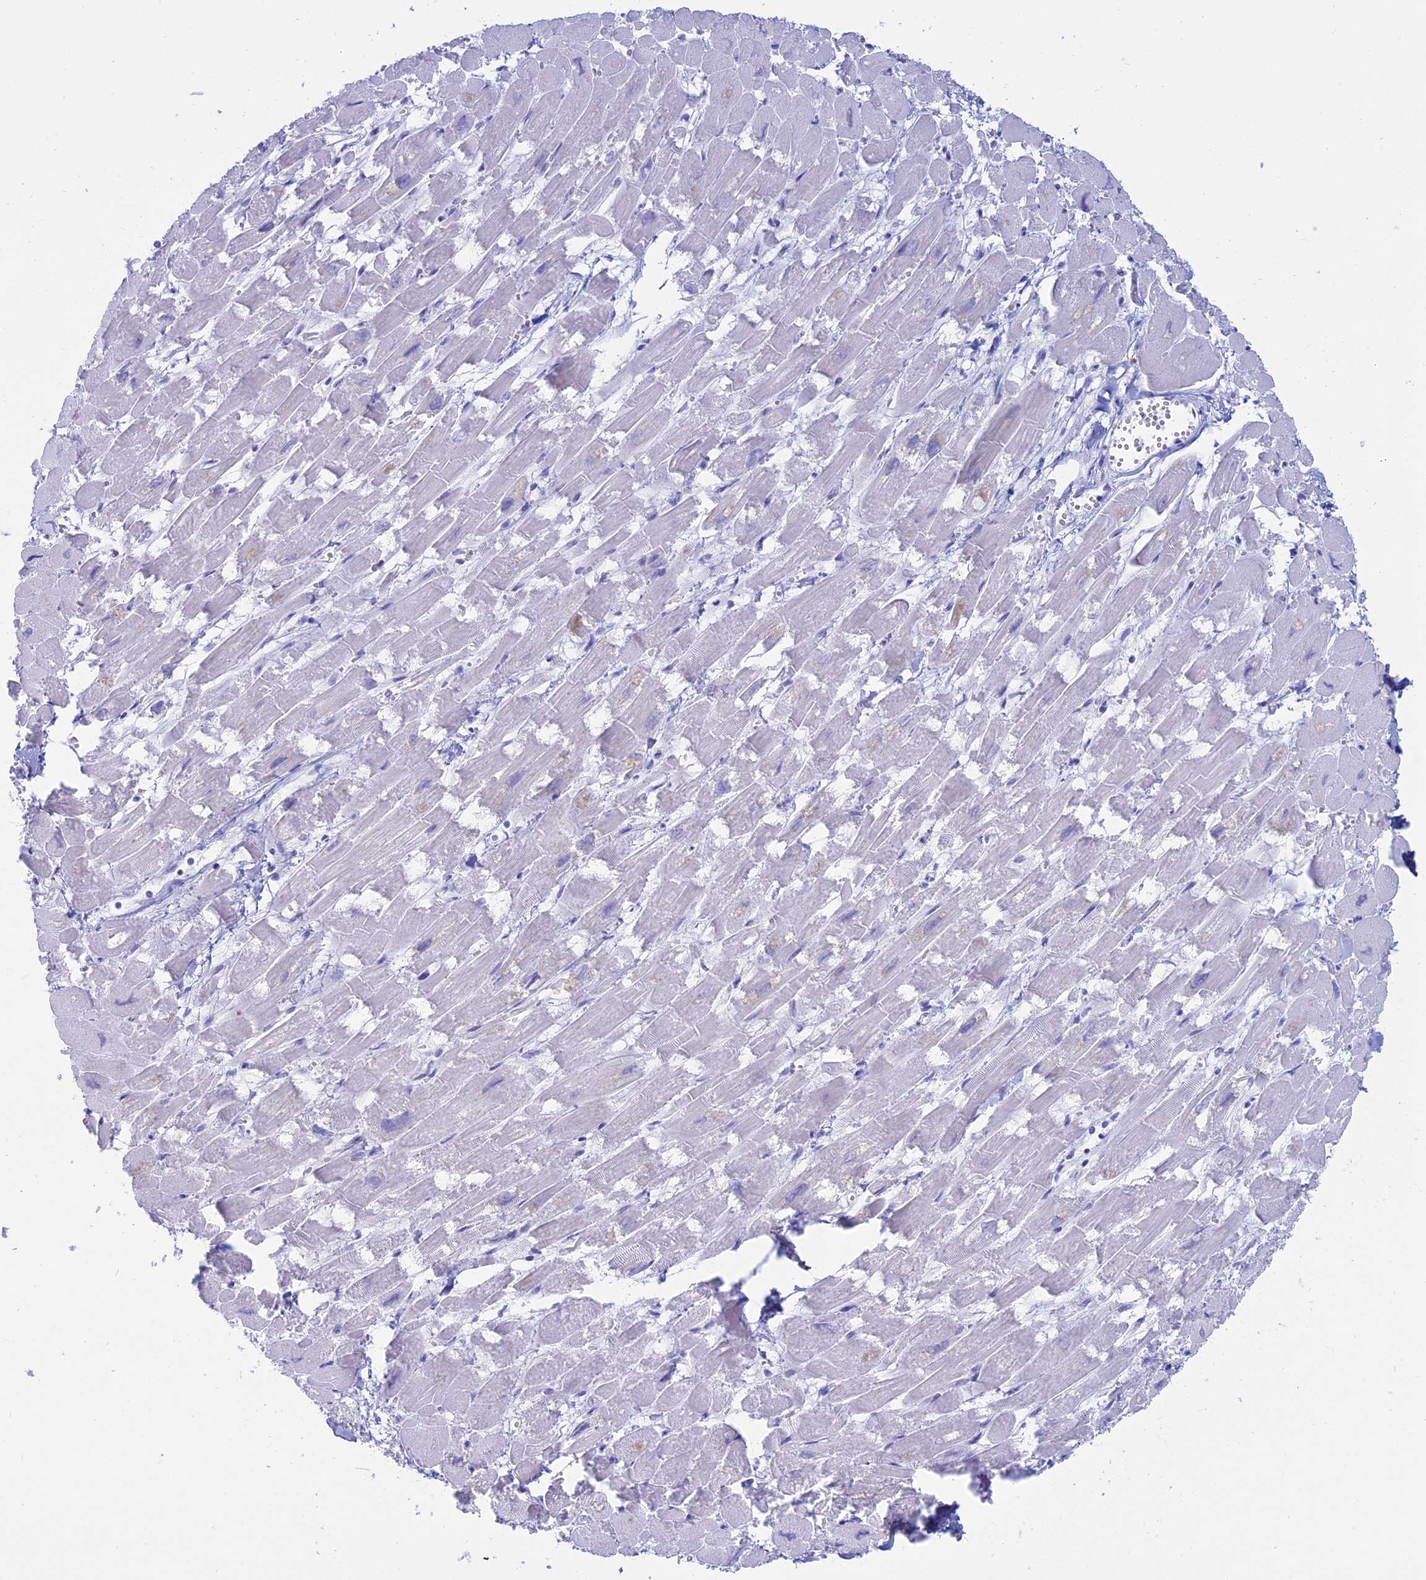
{"staining": {"intensity": "negative", "quantity": "none", "location": "none"}, "tissue": "heart muscle", "cell_type": "Cardiomyocytes", "image_type": "normal", "snomed": [{"axis": "morphology", "description": "Normal tissue, NOS"}, {"axis": "topography", "description": "Heart"}], "caption": "Cardiomyocytes show no significant positivity in normal heart muscle. (DAB (3,3'-diaminobenzidine) immunohistochemistry (IHC) visualized using brightfield microscopy, high magnification).", "gene": "OR2AE1", "patient": {"sex": "male", "age": 54}}